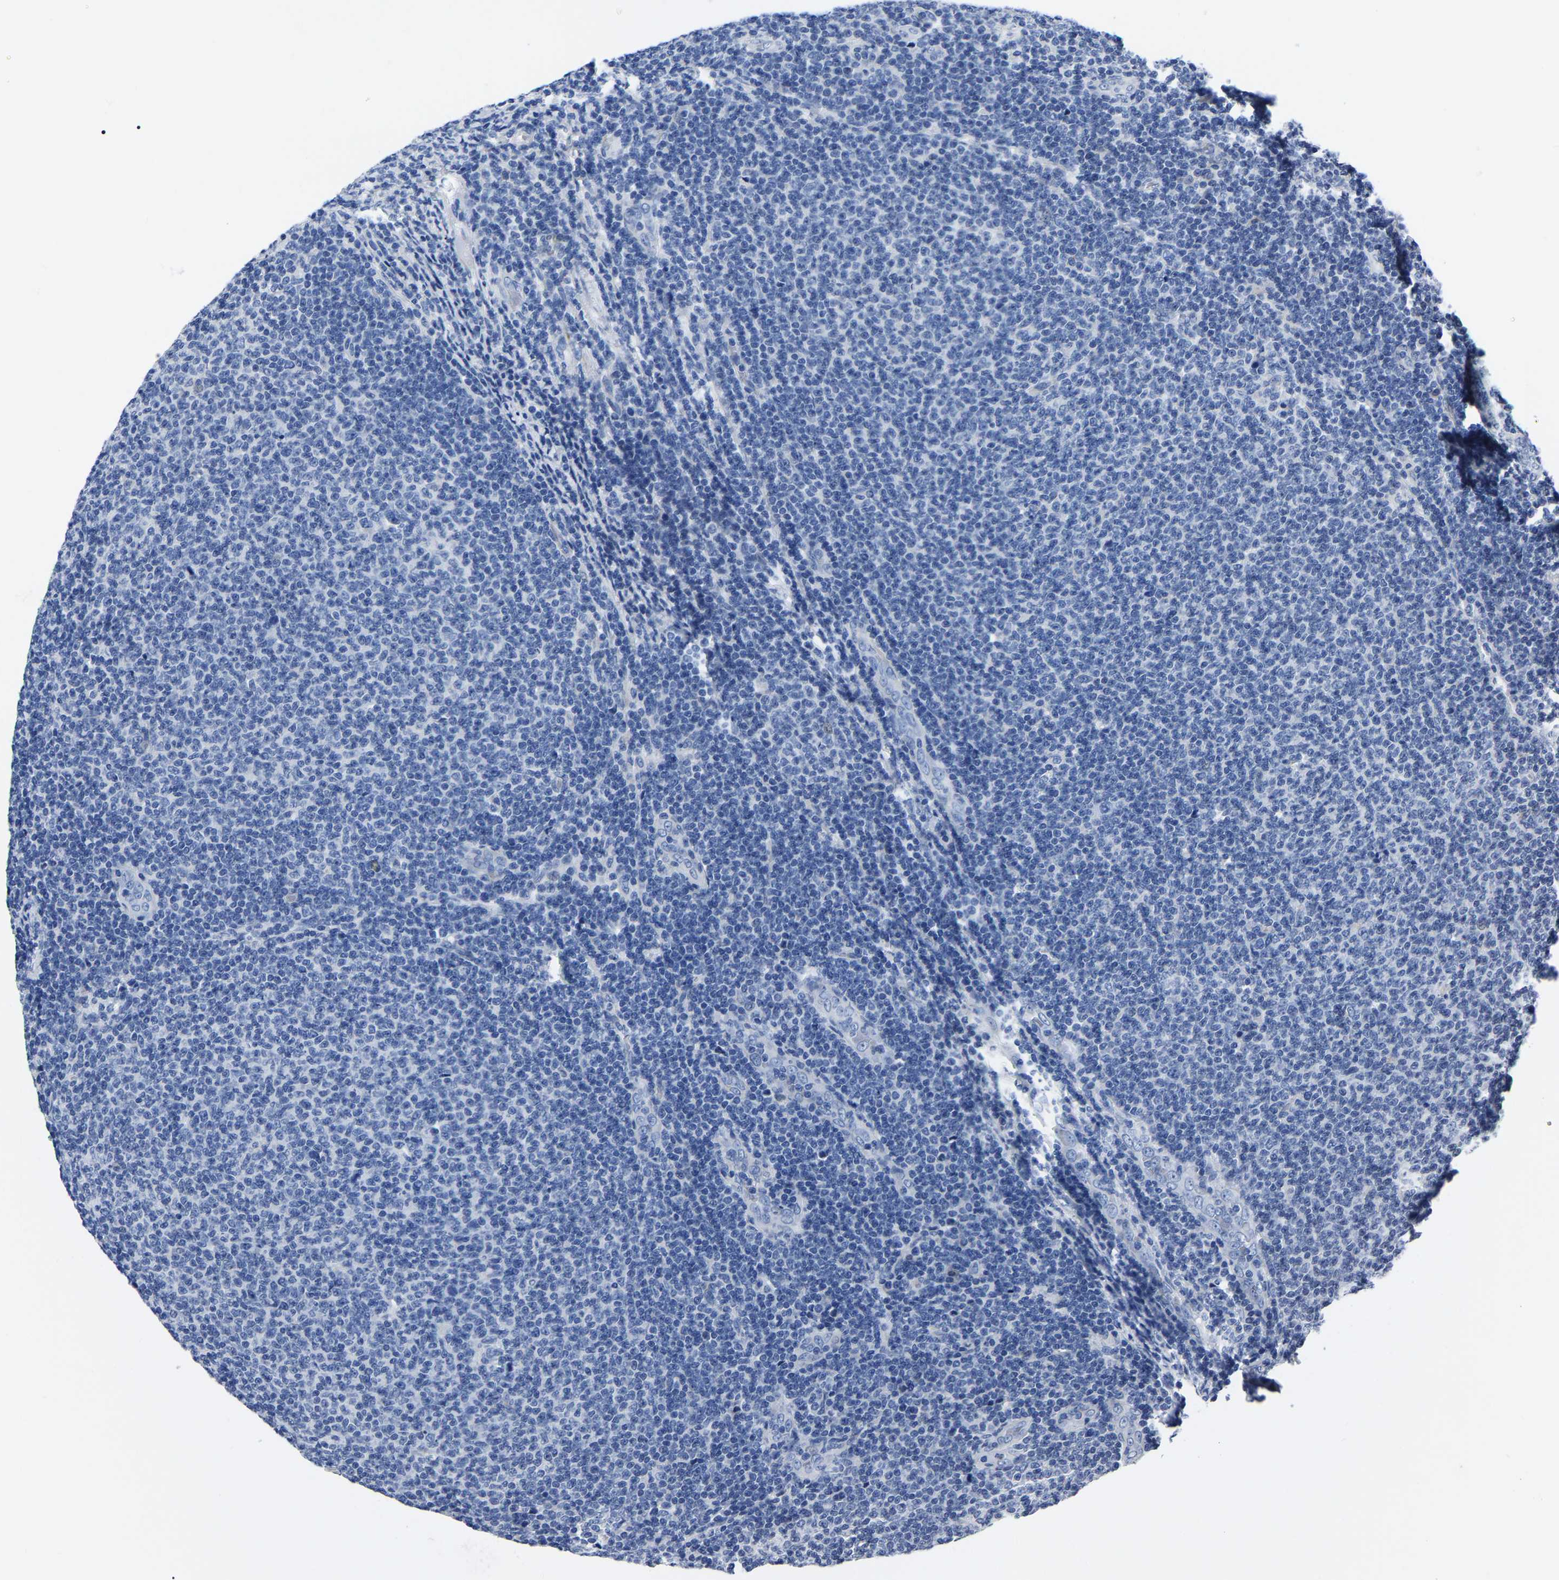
{"staining": {"intensity": "negative", "quantity": "none", "location": "none"}, "tissue": "lymphoma", "cell_type": "Tumor cells", "image_type": "cancer", "snomed": [{"axis": "morphology", "description": "Malignant lymphoma, non-Hodgkin's type, Low grade"}, {"axis": "topography", "description": "Lymph node"}], "caption": "Tumor cells are negative for brown protein staining in low-grade malignant lymphoma, non-Hodgkin's type.", "gene": "MOV10L1", "patient": {"sex": "male", "age": 66}}